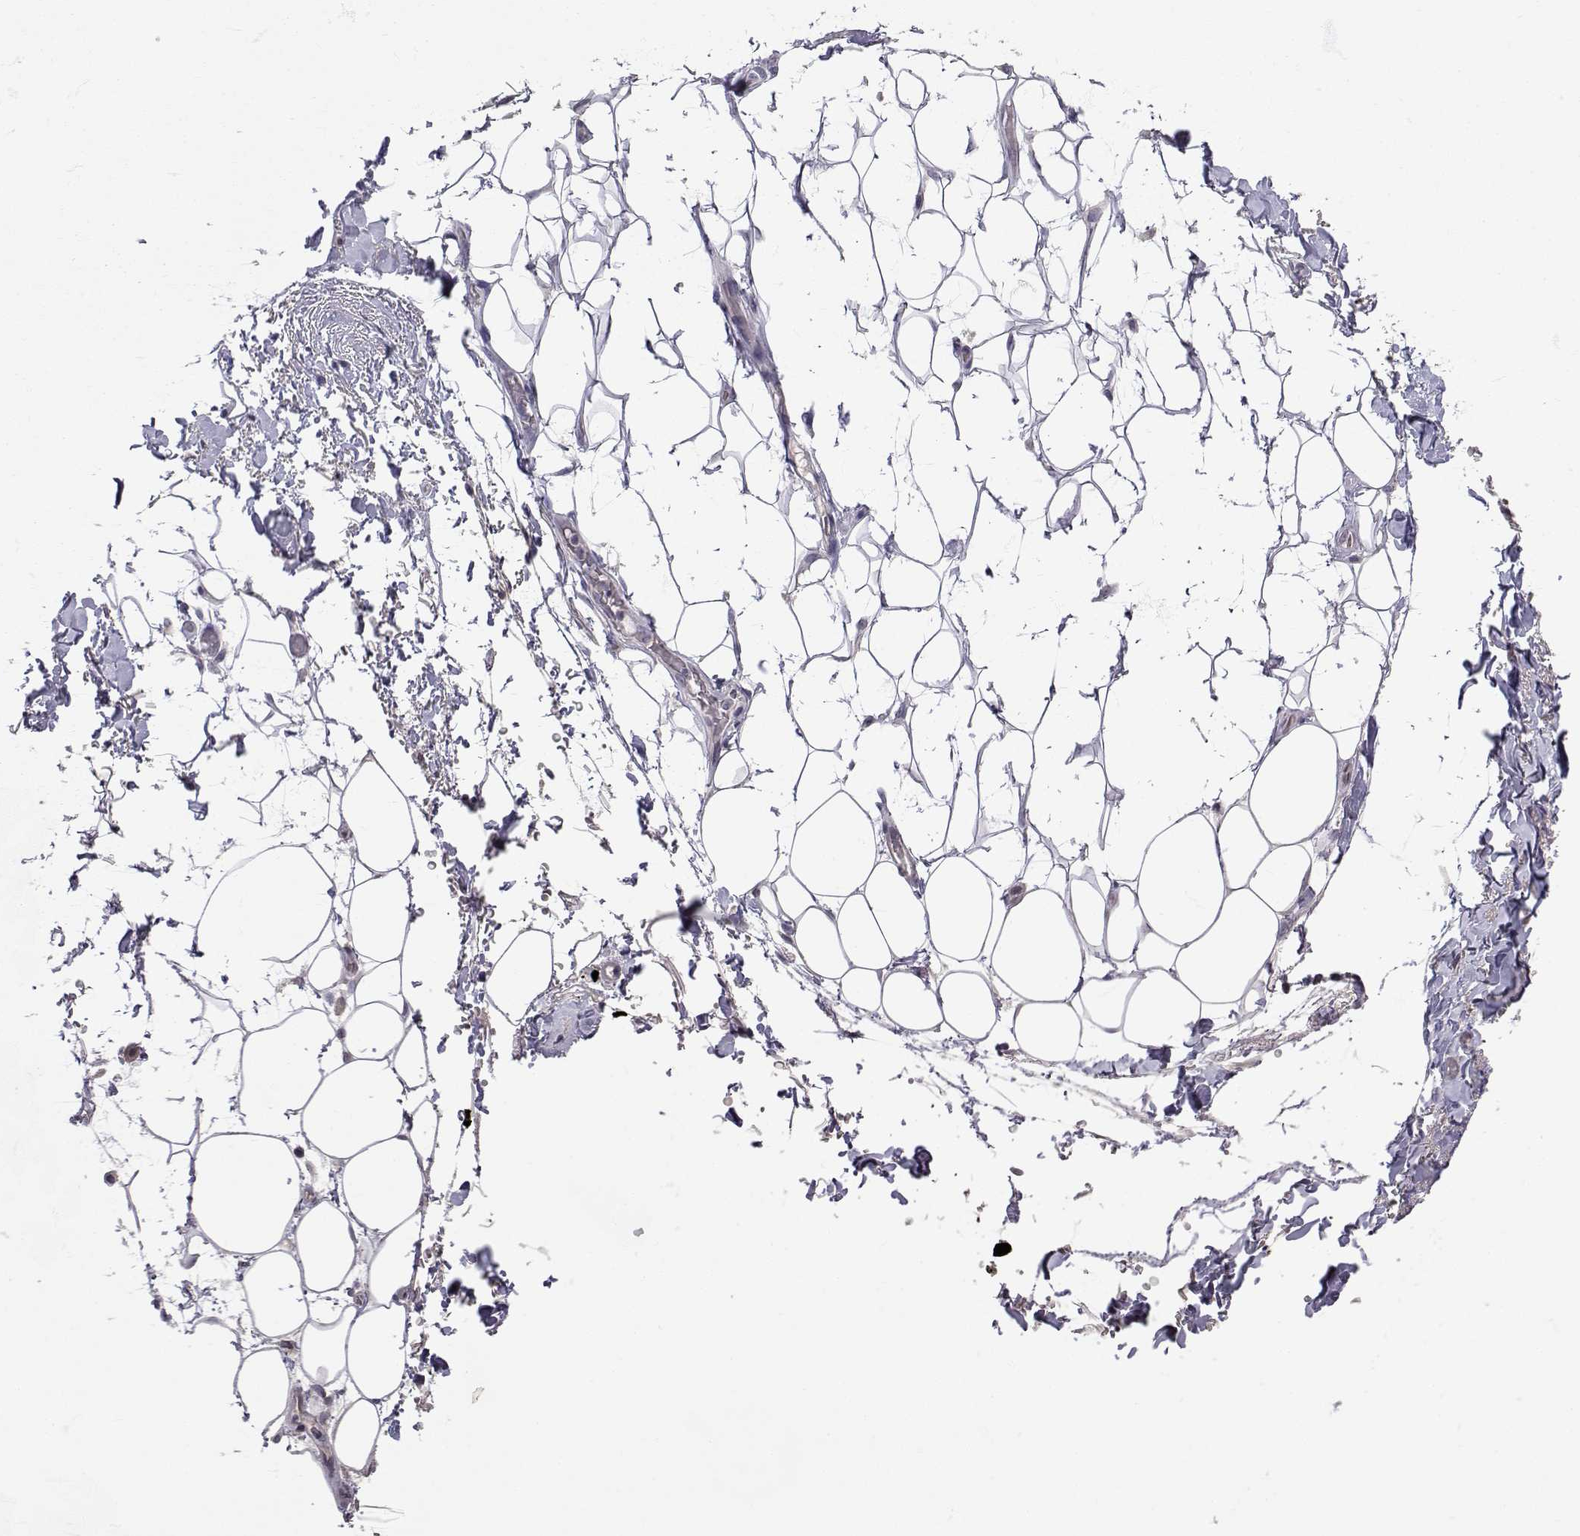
{"staining": {"intensity": "negative", "quantity": "none", "location": "none"}, "tissue": "adipose tissue", "cell_type": "Adipocytes", "image_type": "normal", "snomed": [{"axis": "morphology", "description": "Normal tissue, NOS"}, {"axis": "topography", "description": "Anal"}, {"axis": "topography", "description": "Peripheral nerve tissue"}], "caption": "Immunohistochemistry histopathology image of benign adipose tissue stained for a protein (brown), which displays no staining in adipocytes.", "gene": "SLC6A3", "patient": {"sex": "male", "age": 53}}